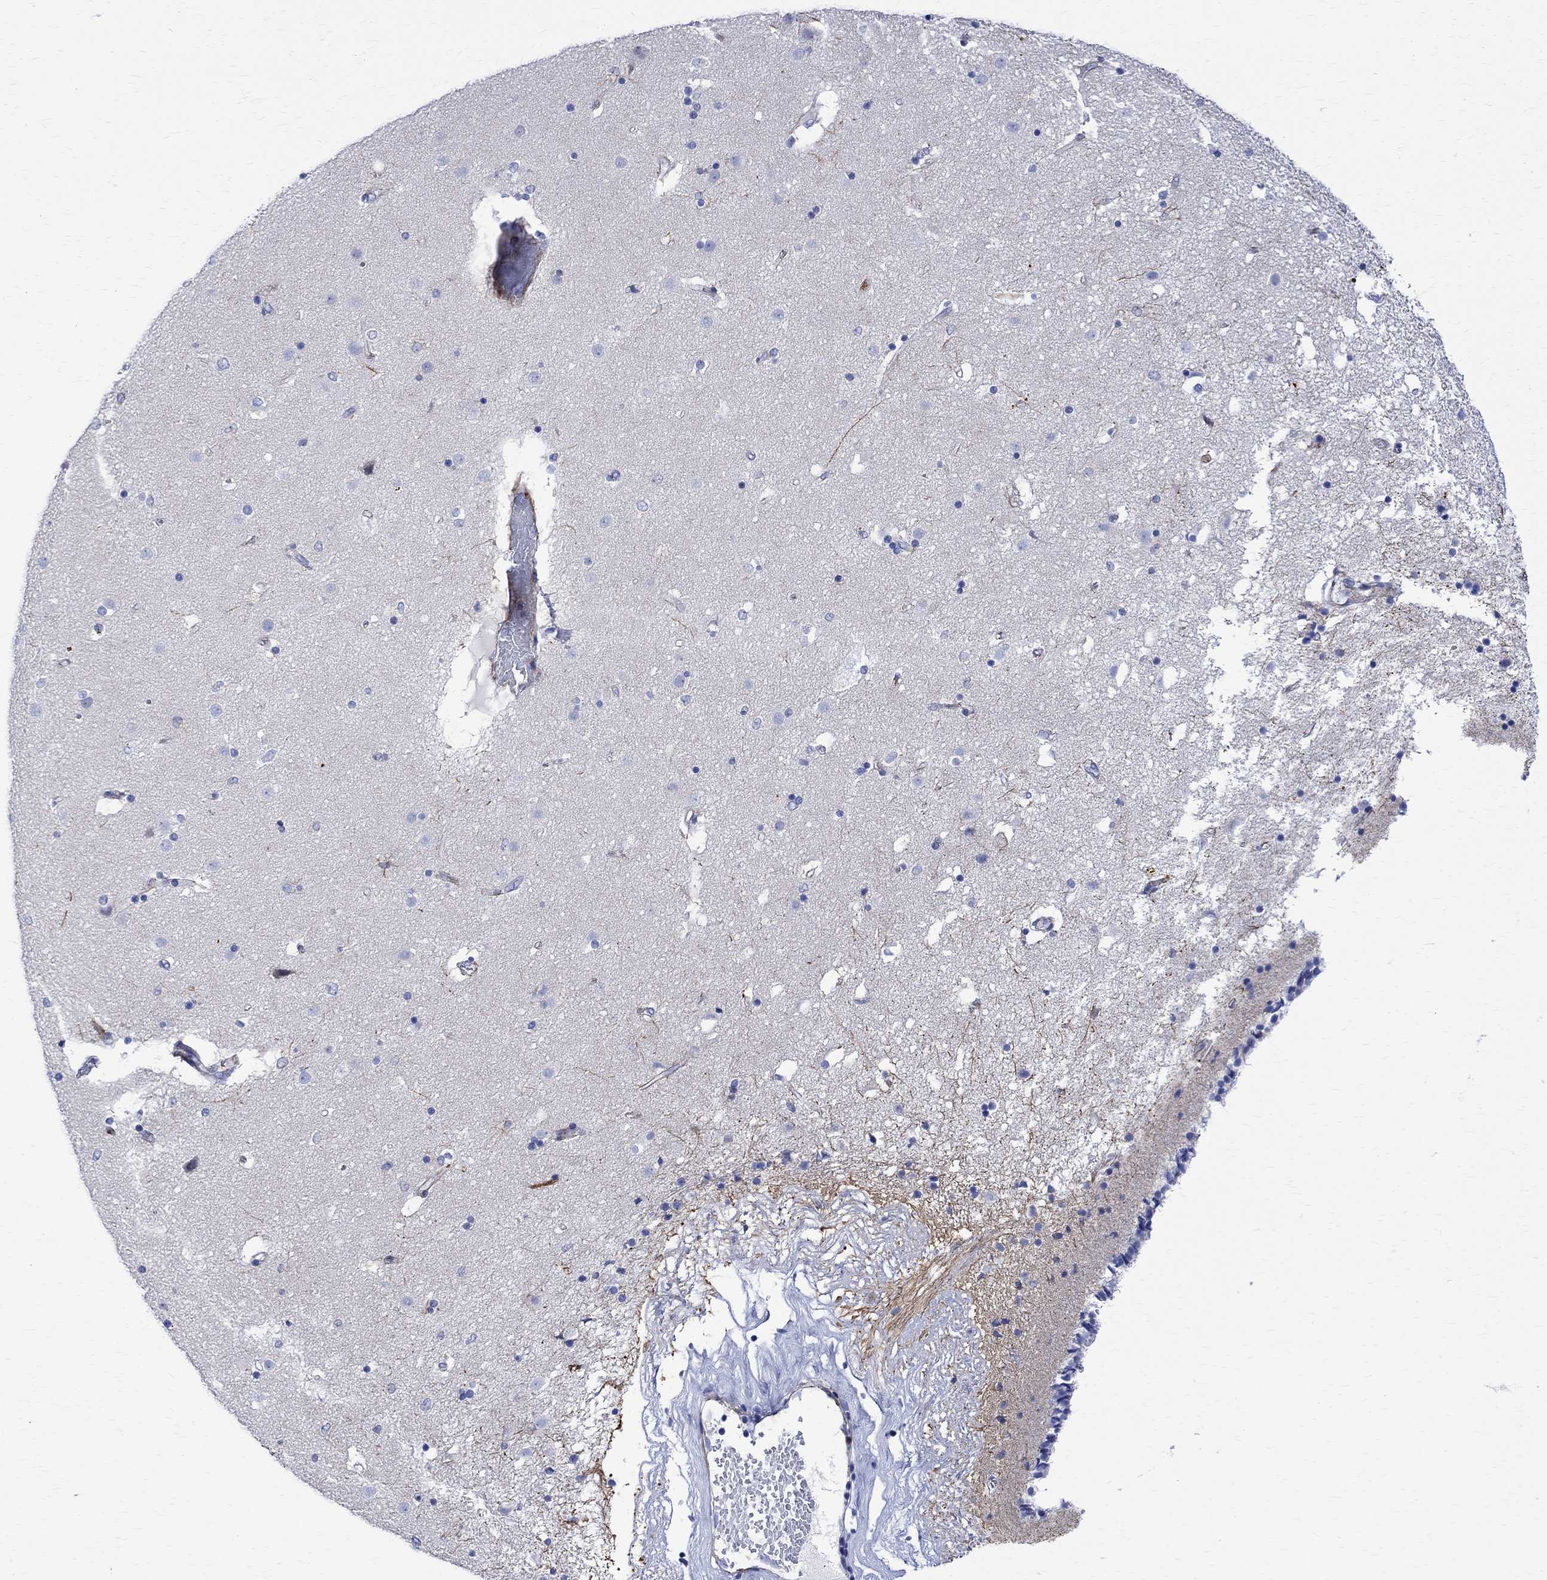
{"staining": {"intensity": "negative", "quantity": "none", "location": "none"}, "tissue": "caudate", "cell_type": "Glial cells", "image_type": "normal", "snomed": [{"axis": "morphology", "description": "Normal tissue, NOS"}, {"axis": "topography", "description": "Lateral ventricle wall"}], "caption": "IHC image of unremarkable human caudate stained for a protein (brown), which demonstrates no positivity in glial cells.", "gene": "PARVB", "patient": {"sex": "female", "age": 71}}